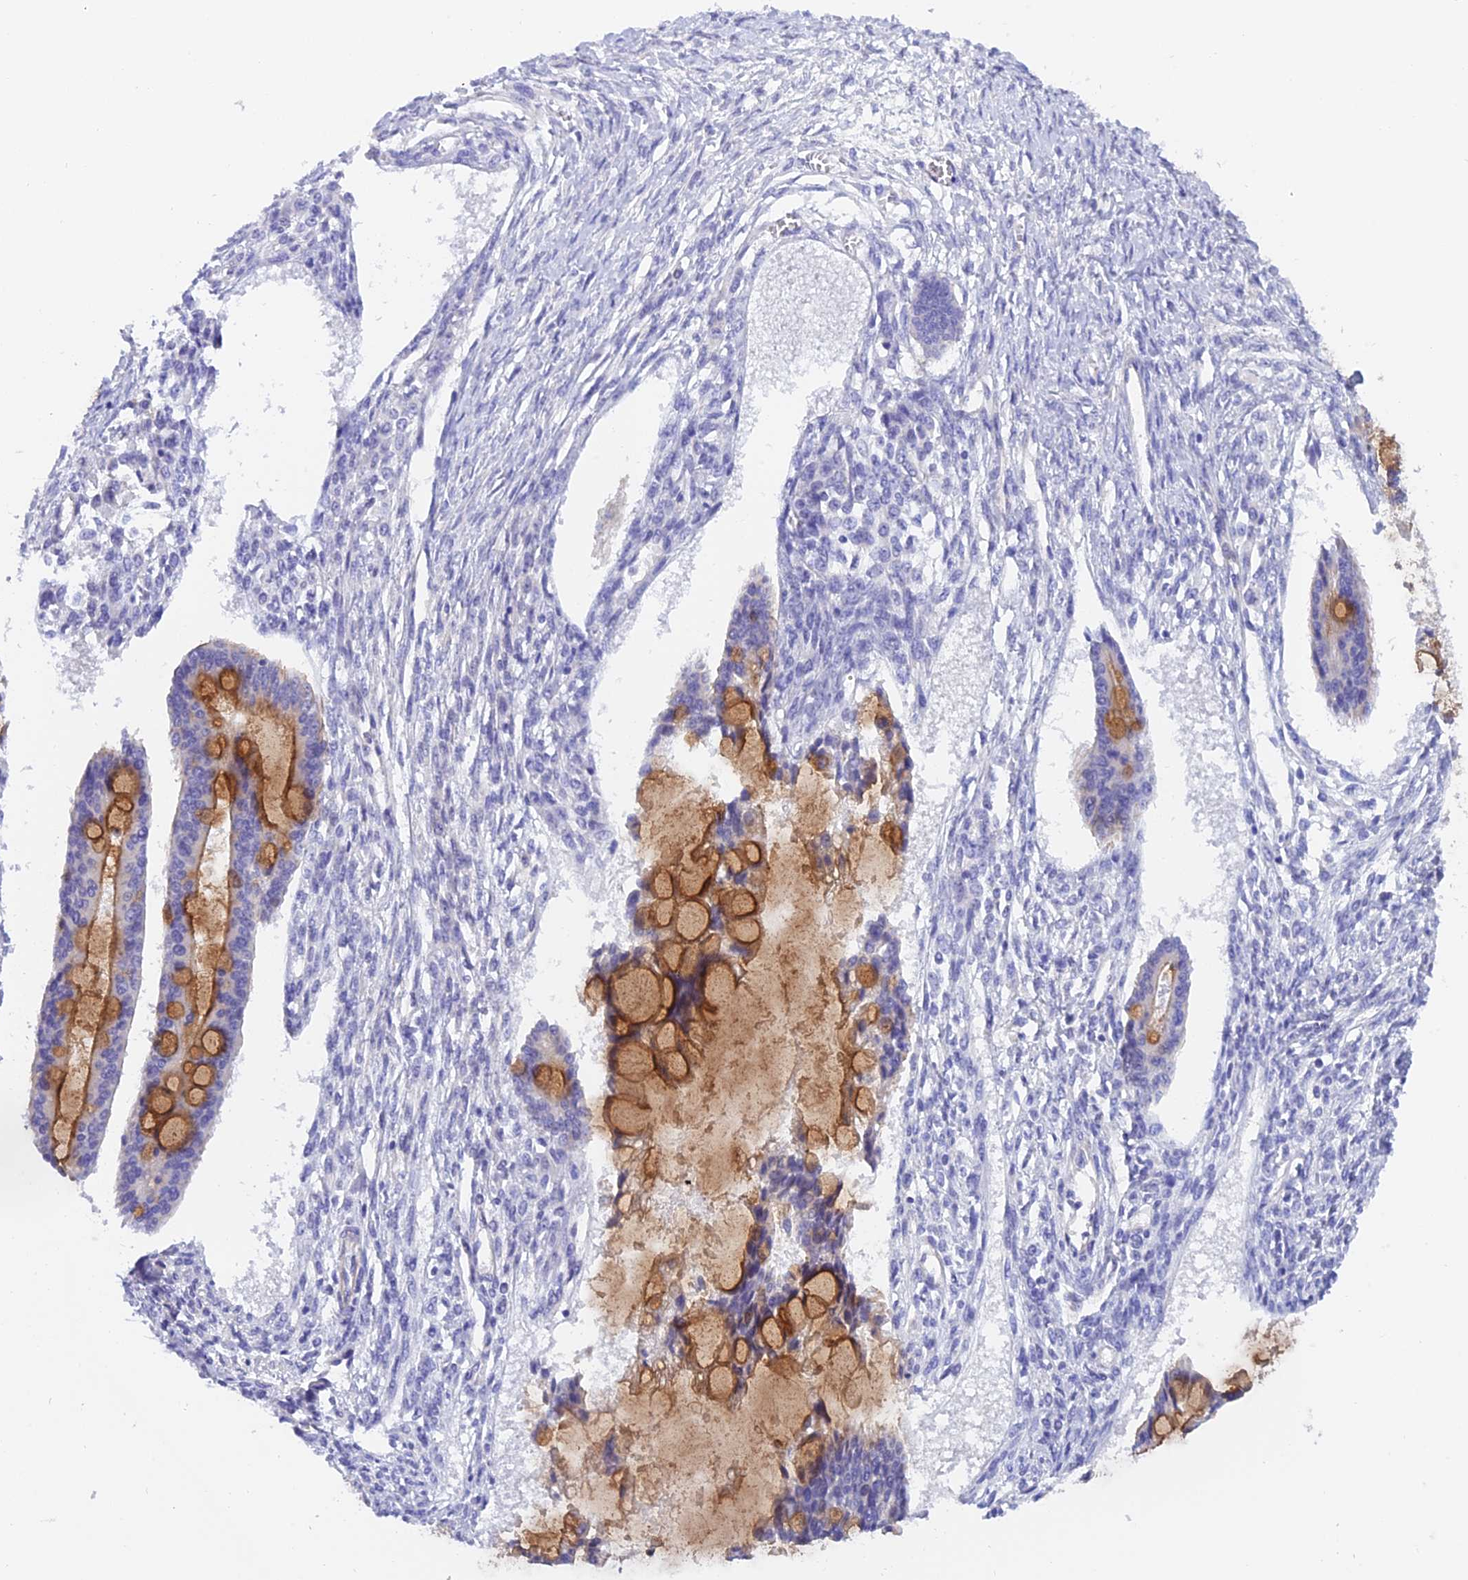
{"staining": {"intensity": "strong", "quantity": "25%-75%", "location": "cytoplasmic/membranous"}, "tissue": "ovarian cancer", "cell_type": "Tumor cells", "image_type": "cancer", "snomed": [{"axis": "morphology", "description": "Cystadenocarcinoma, mucinous, NOS"}, {"axis": "topography", "description": "Ovary"}], "caption": "Immunohistochemical staining of human mucinous cystadenocarcinoma (ovarian) demonstrates high levels of strong cytoplasmic/membranous protein positivity in approximately 25%-75% of tumor cells.", "gene": "C17orf67", "patient": {"sex": "female", "age": 73}}